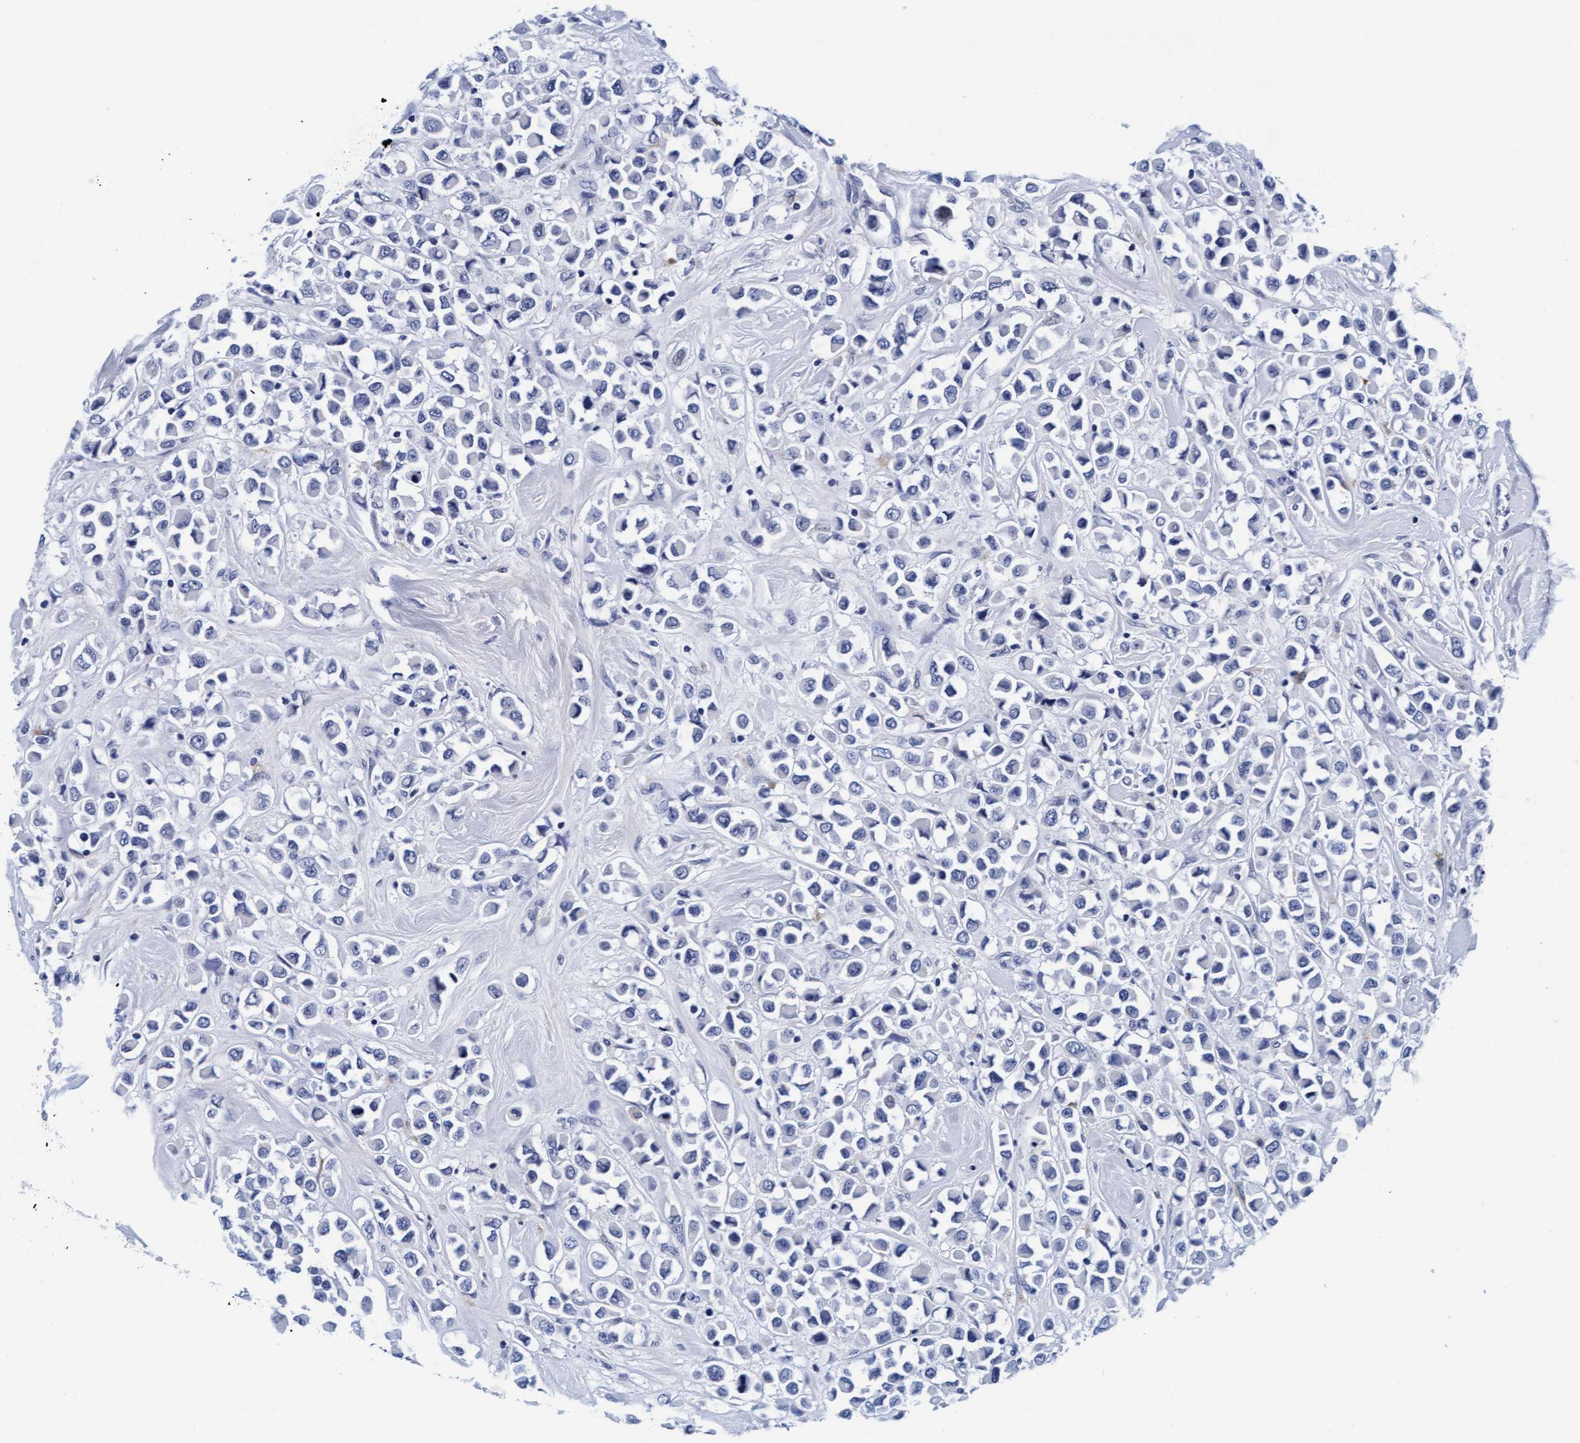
{"staining": {"intensity": "negative", "quantity": "none", "location": "none"}, "tissue": "breast cancer", "cell_type": "Tumor cells", "image_type": "cancer", "snomed": [{"axis": "morphology", "description": "Duct carcinoma"}, {"axis": "topography", "description": "Breast"}], "caption": "This micrograph is of breast intraductal carcinoma stained with IHC to label a protein in brown with the nuclei are counter-stained blue. There is no staining in tumor cells.", "gene": "ARSG", "patient": {"sex": "female", "age": 61}}